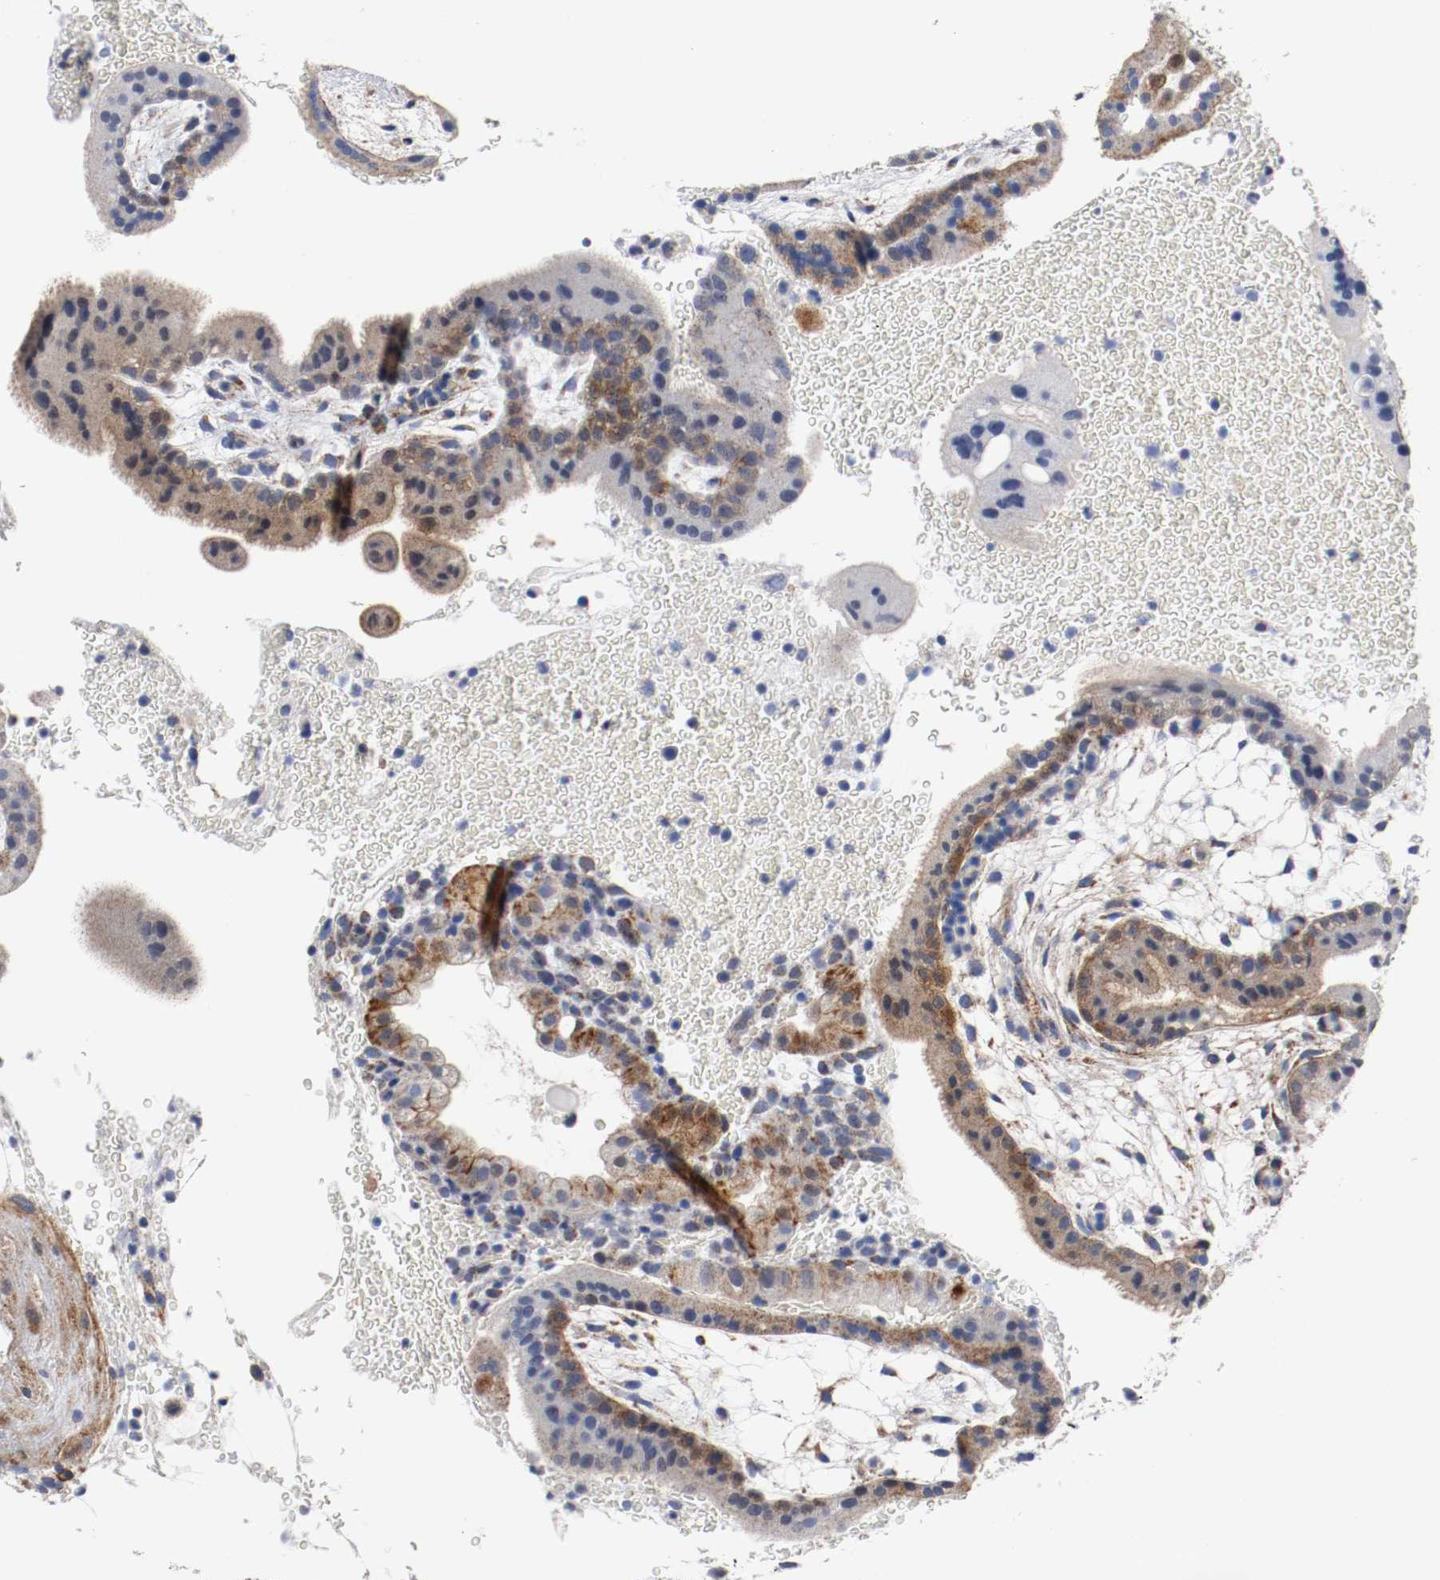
{"staining": {"intensity": "moderate", "quantity": "<25%", "location": "cytoplasmic/membranous"}, "tissue": "placenta", "cell_type": "Trophoblastic cells", "image_type": "normal", "snomed": [{"axis": "morphology", "description": "Normal tissue, NOS"}, {"axis": "topography", "description": "Placenta"}], "caption": "Immunohistochemical staining of benign human placenta exhibits <25% levels of moderate cytoplasmic/membranous protein staining in about <25% of trophoblastic cells.", "gene": "TUBD1", "patient": {"sex": "female", "age": 19}}